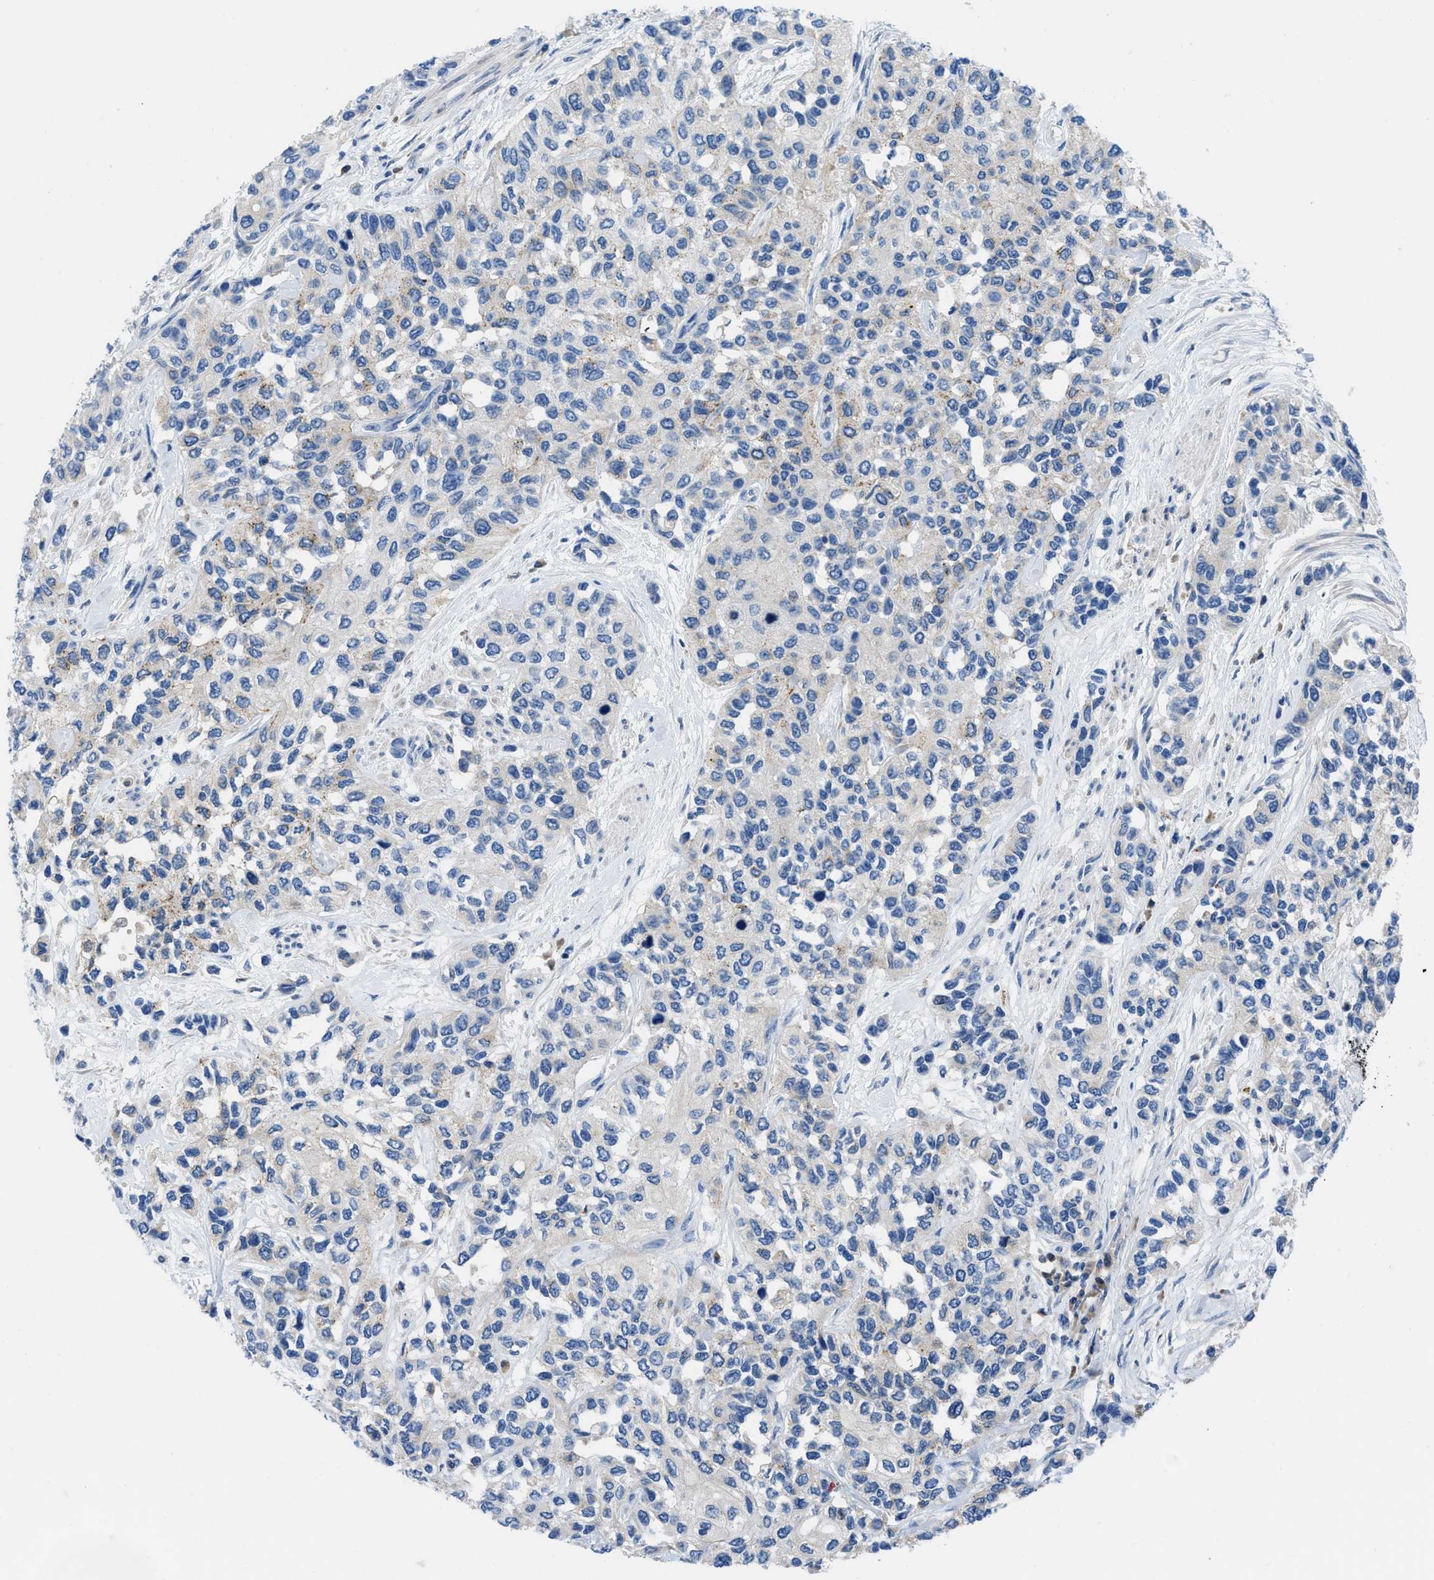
{"staining": {"intensity": "negative", "quantity": "none", "location": "none"}, "tissue": "urothelial cancer", "cell_type": "Tumor cells", "image_type": "cancer", "snomed": [{"axis": "morphology", "description": "Urothelial carcinoma, High grade"}, {"axis": "topography", "description": "Urinary bladder"}], "caption": "The image reveals no significant expression in tumor cells of high-grade urothelial carcinoma. (IHC, brightfield microscopy, high magnification).", "gene": "TMEM248", "patient": {"sex": "female", "age": 56}}